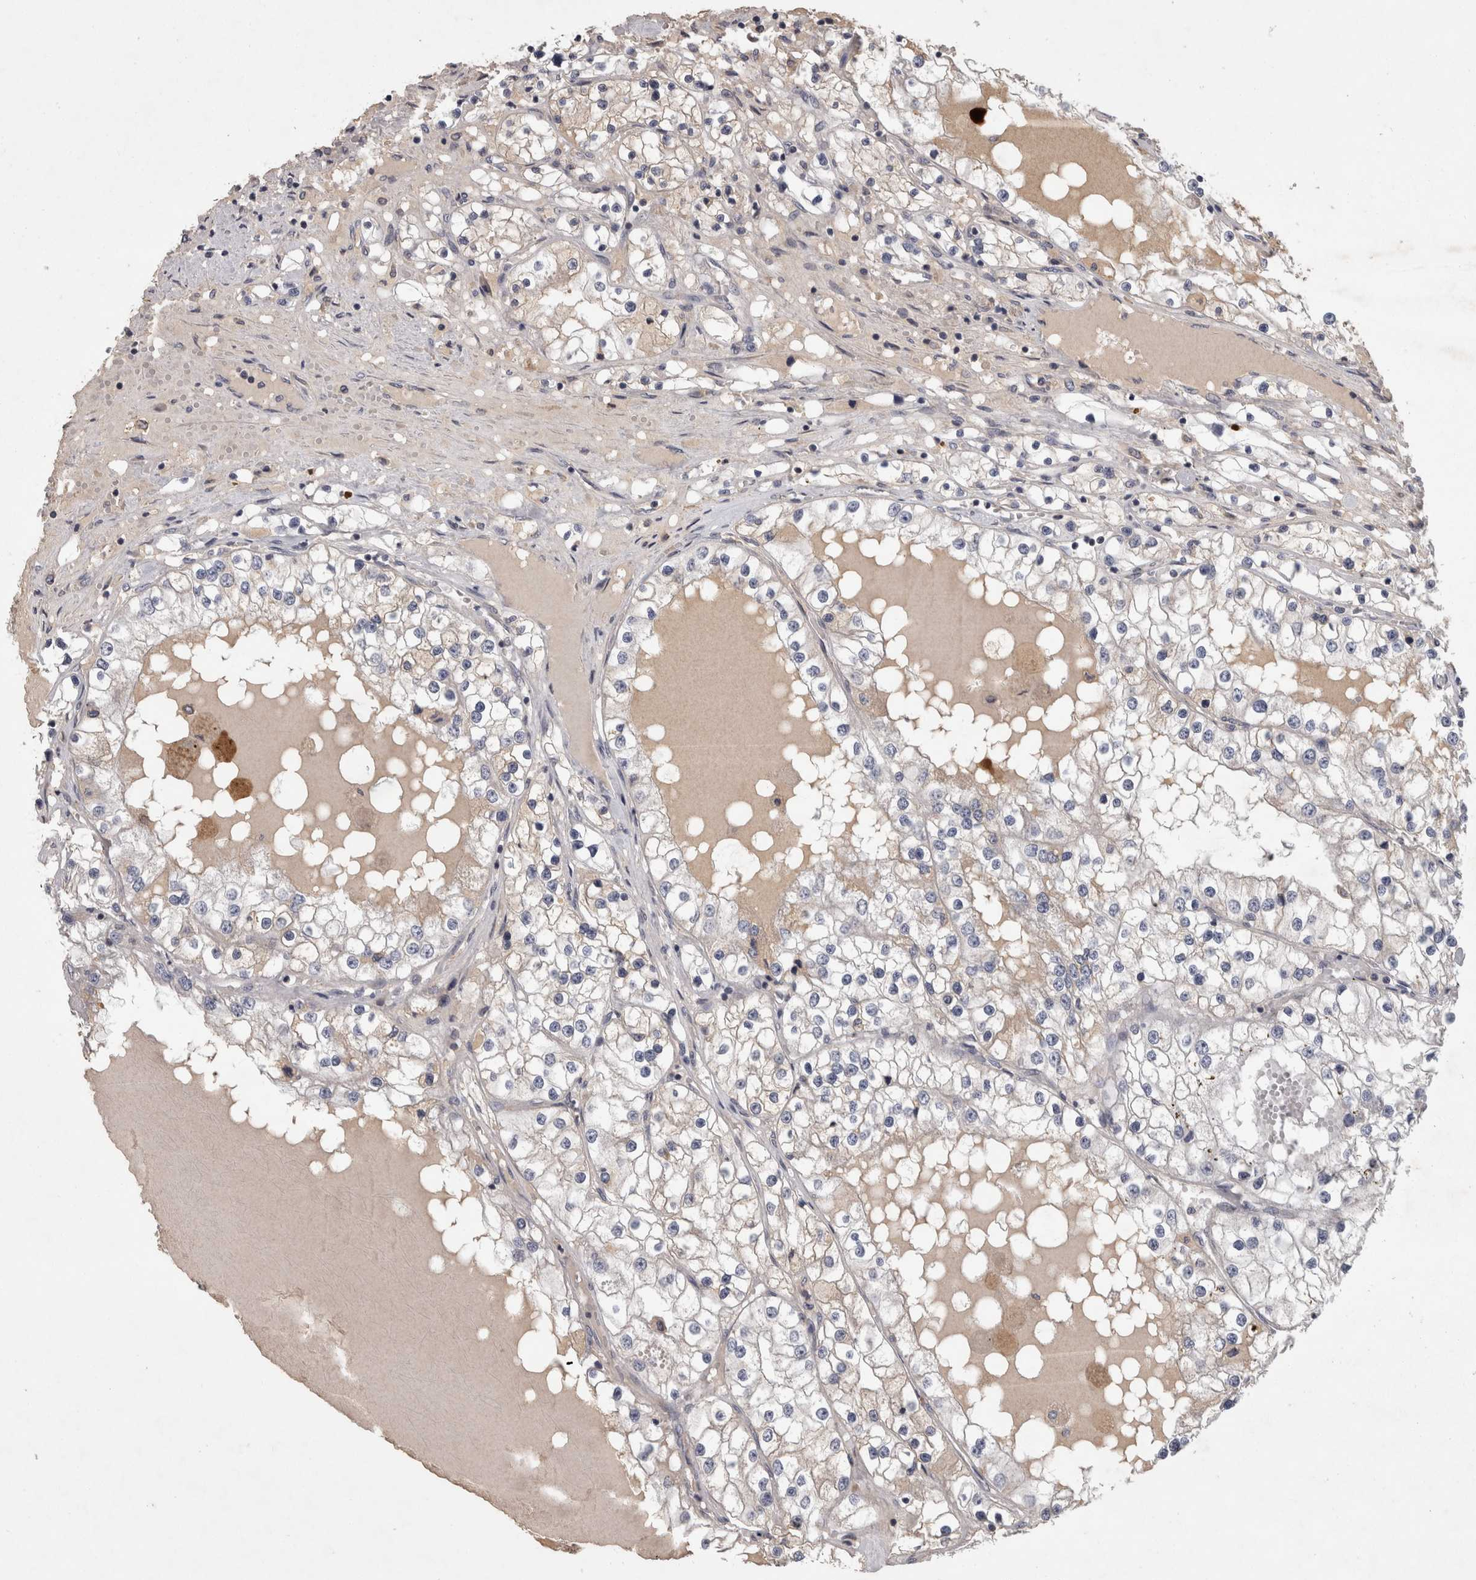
{"staining": {"intensity": "negative", "quantity": "none", "location": "none"}, "tissue": "renal cancer", "cell_type": "Tumor cells", "image_type": "cancer", "snomed": [{"axis": "morphology", "description": "Adenocarcinoma, NOS"}, {"axis": "topography", "description": "Kidney"}], "caption": "IHC photomicrograph of renal cancer (adenocarcinoma) stained for a protein (brown), which exhibits no positivity in tumor cells.", "gene": "PCM1", "patient": {"sex": "male", "age": 68}}